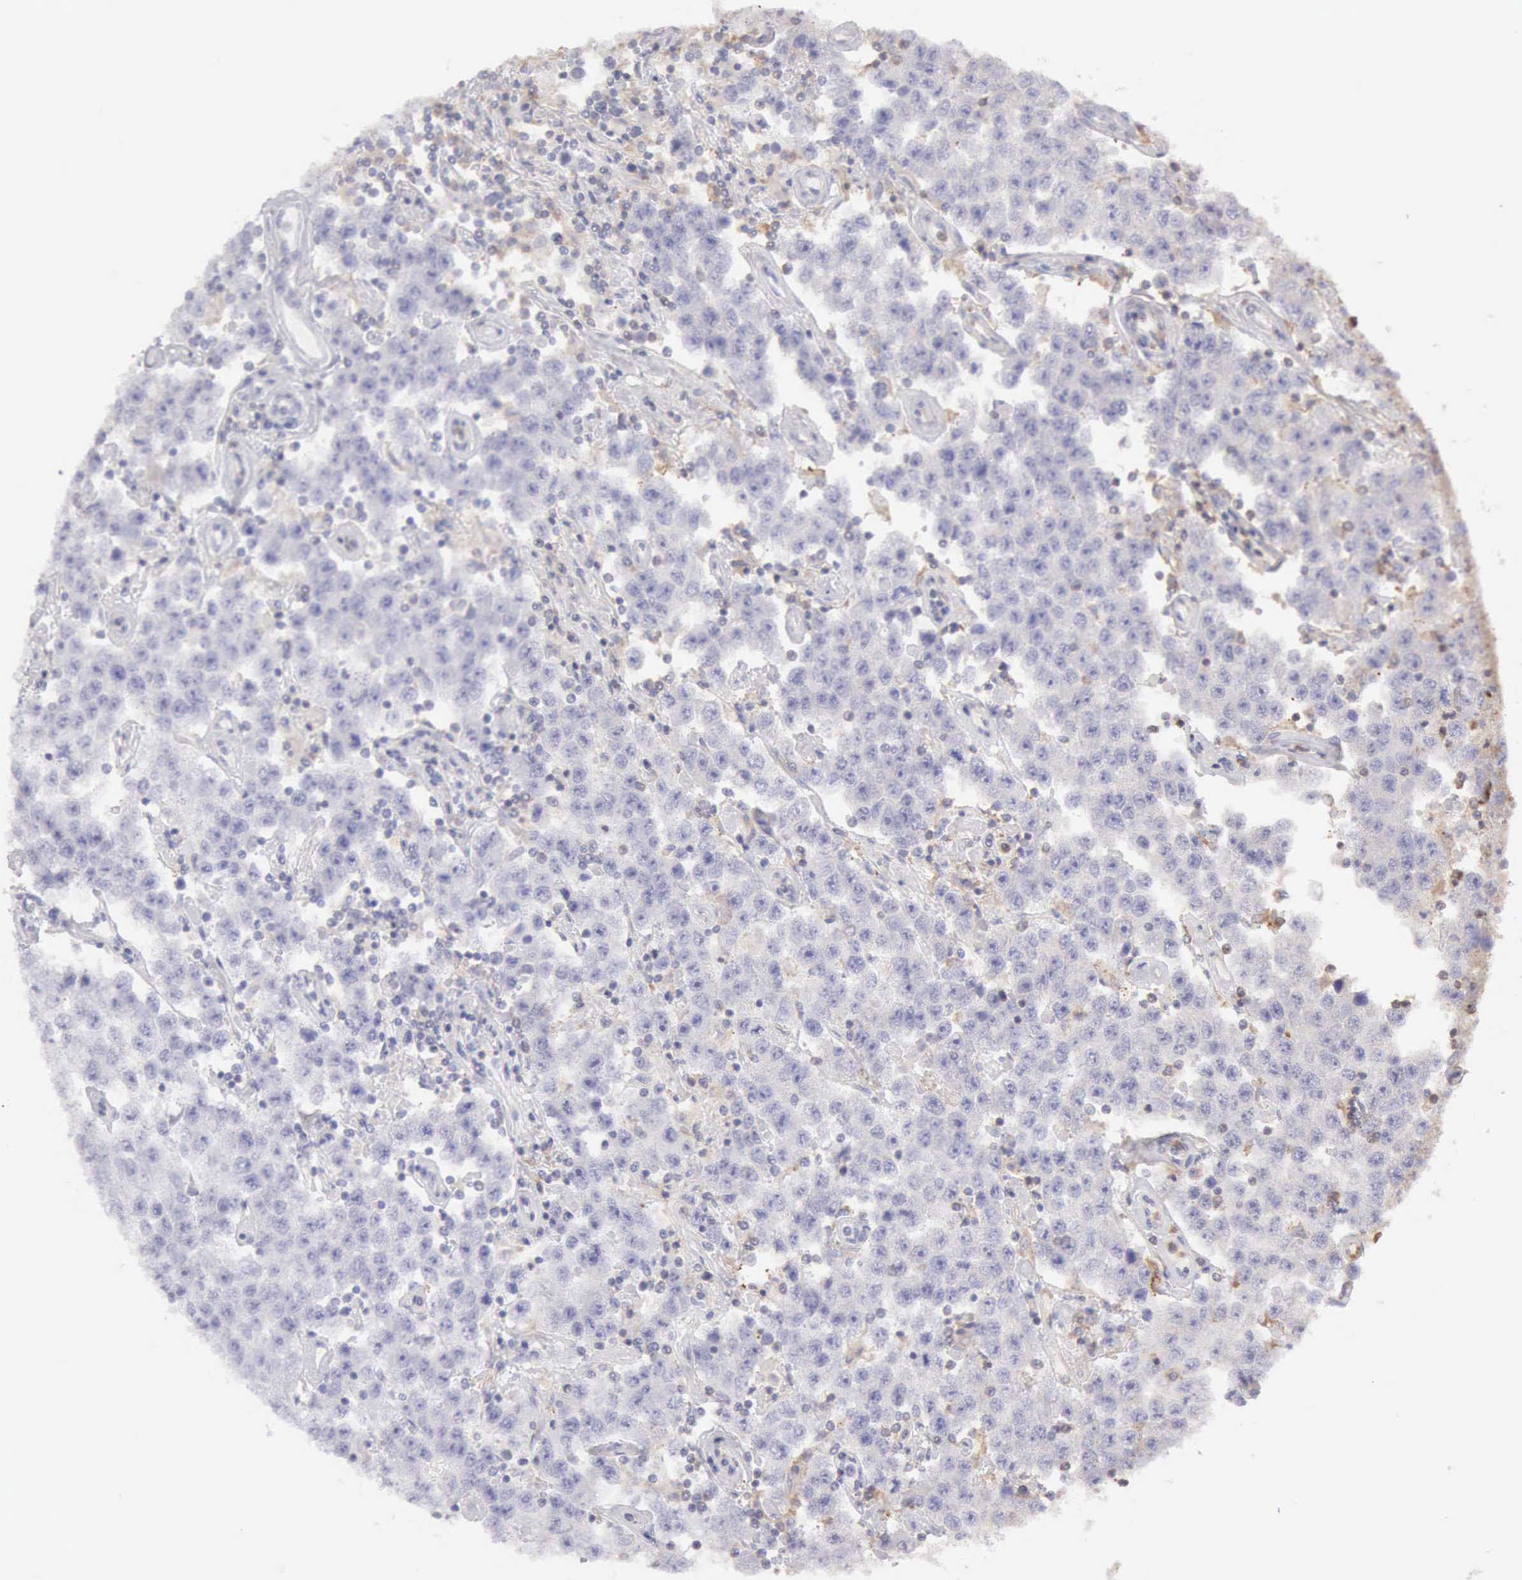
{"staining": {"intensity": "negative", "quantity": "none", "location": "none"}, "tissue": "testis cancer", "cell_type": "Tumor cells", "image_type": "cancer", "snomed": [{"axis": "morphology", "description": "Seminoma, NOS"}, {"axis": "topography", "description": "Testis"}], "caption": "Micrograph shows no protein positivity in tumor cells of testis cancer tissue.", "gene": "ARHGAP4", "patient": {"sex": "male", "age": 52}}